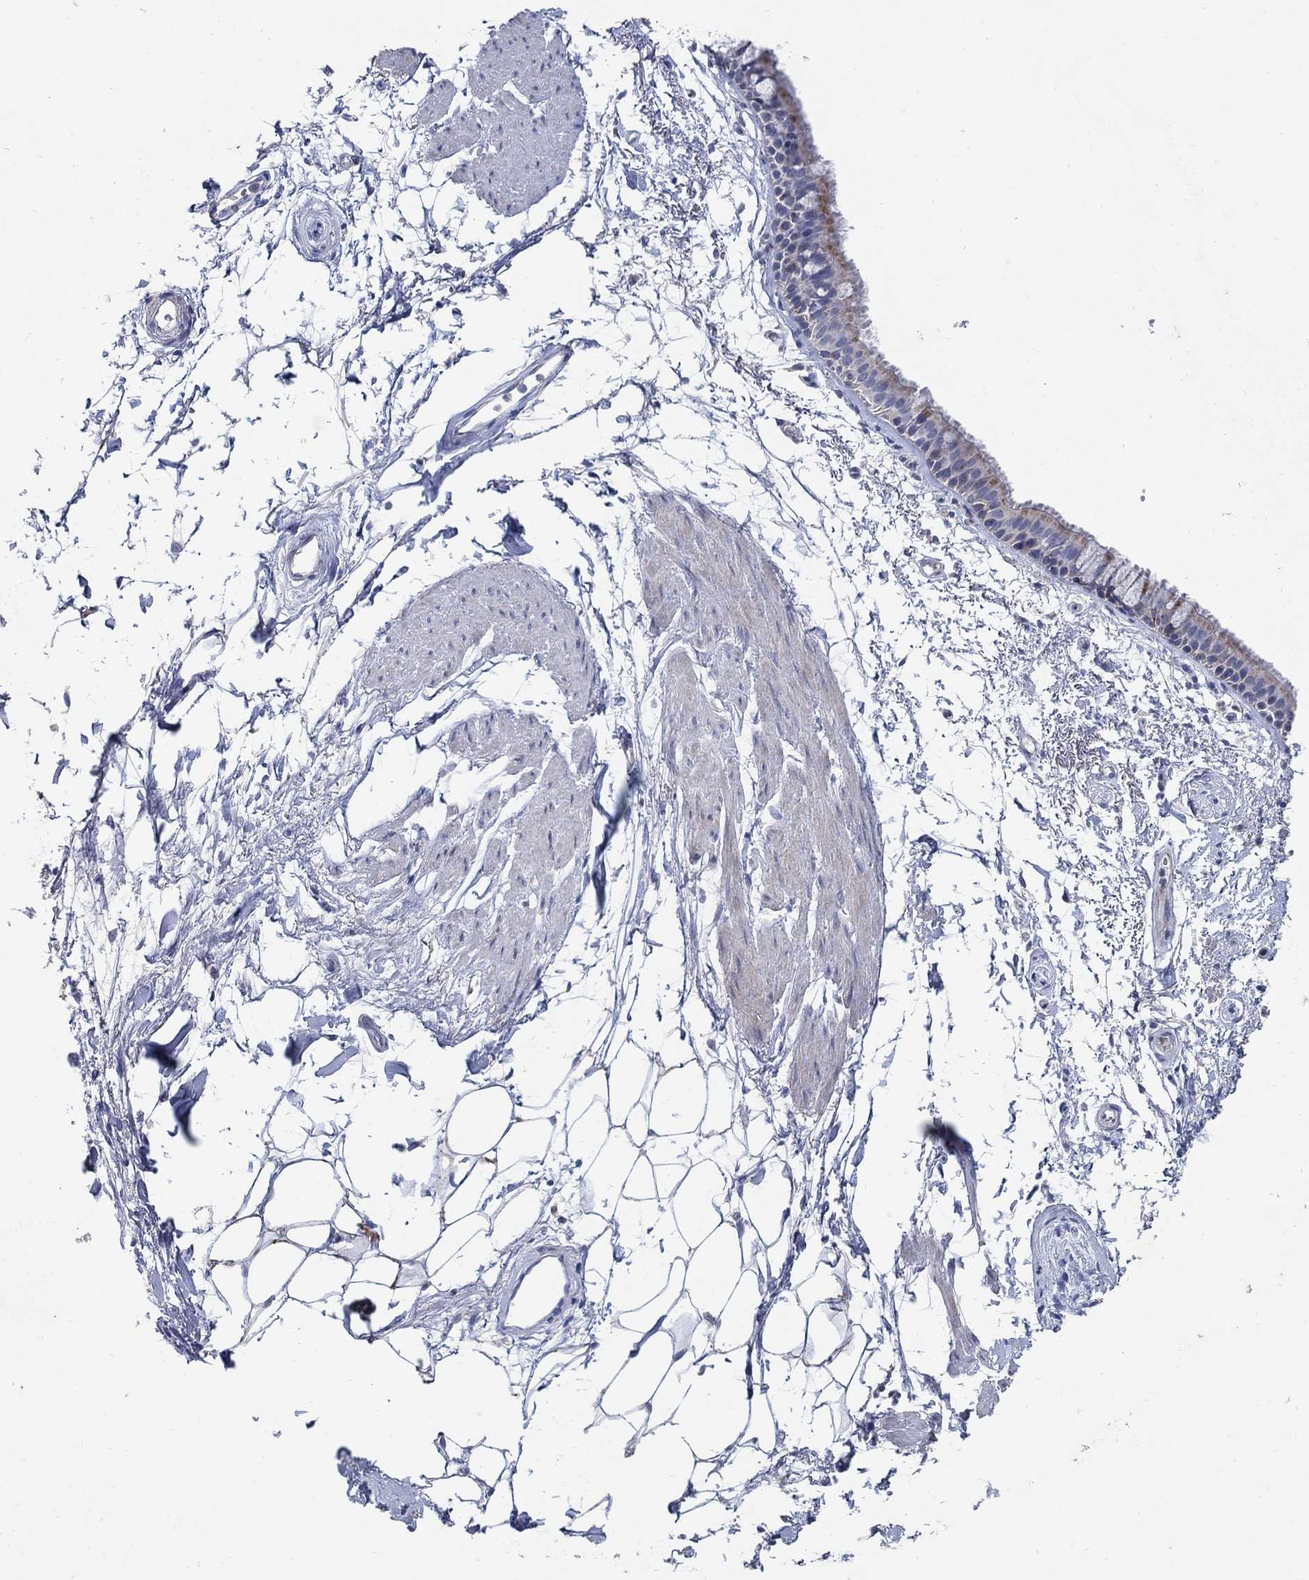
{"staining": {"intensity": "moderate", "quantity": "<25%", "location": "cytoplasmic/membranous"}, "tissue": "bronchus", "cell_type": "Respiratory epithelial cells", "image_type": "normal", "snomed": [{"axis": "morphology", "description": "Normal tissue, NOS"}, {"axis": "topography", "description": "Cartilage tissue"}, {"axis": "topography", "description": "Bronchus"}], "caption": "About <25% of respiratory epithelial cells in benign bronchus exhibit moderate cytoplasmic/membranous protein expression as visualized by brown immunohistochemical staining.", "gene": "HMX2", "patient": {"sex": "male", "age": 66}}